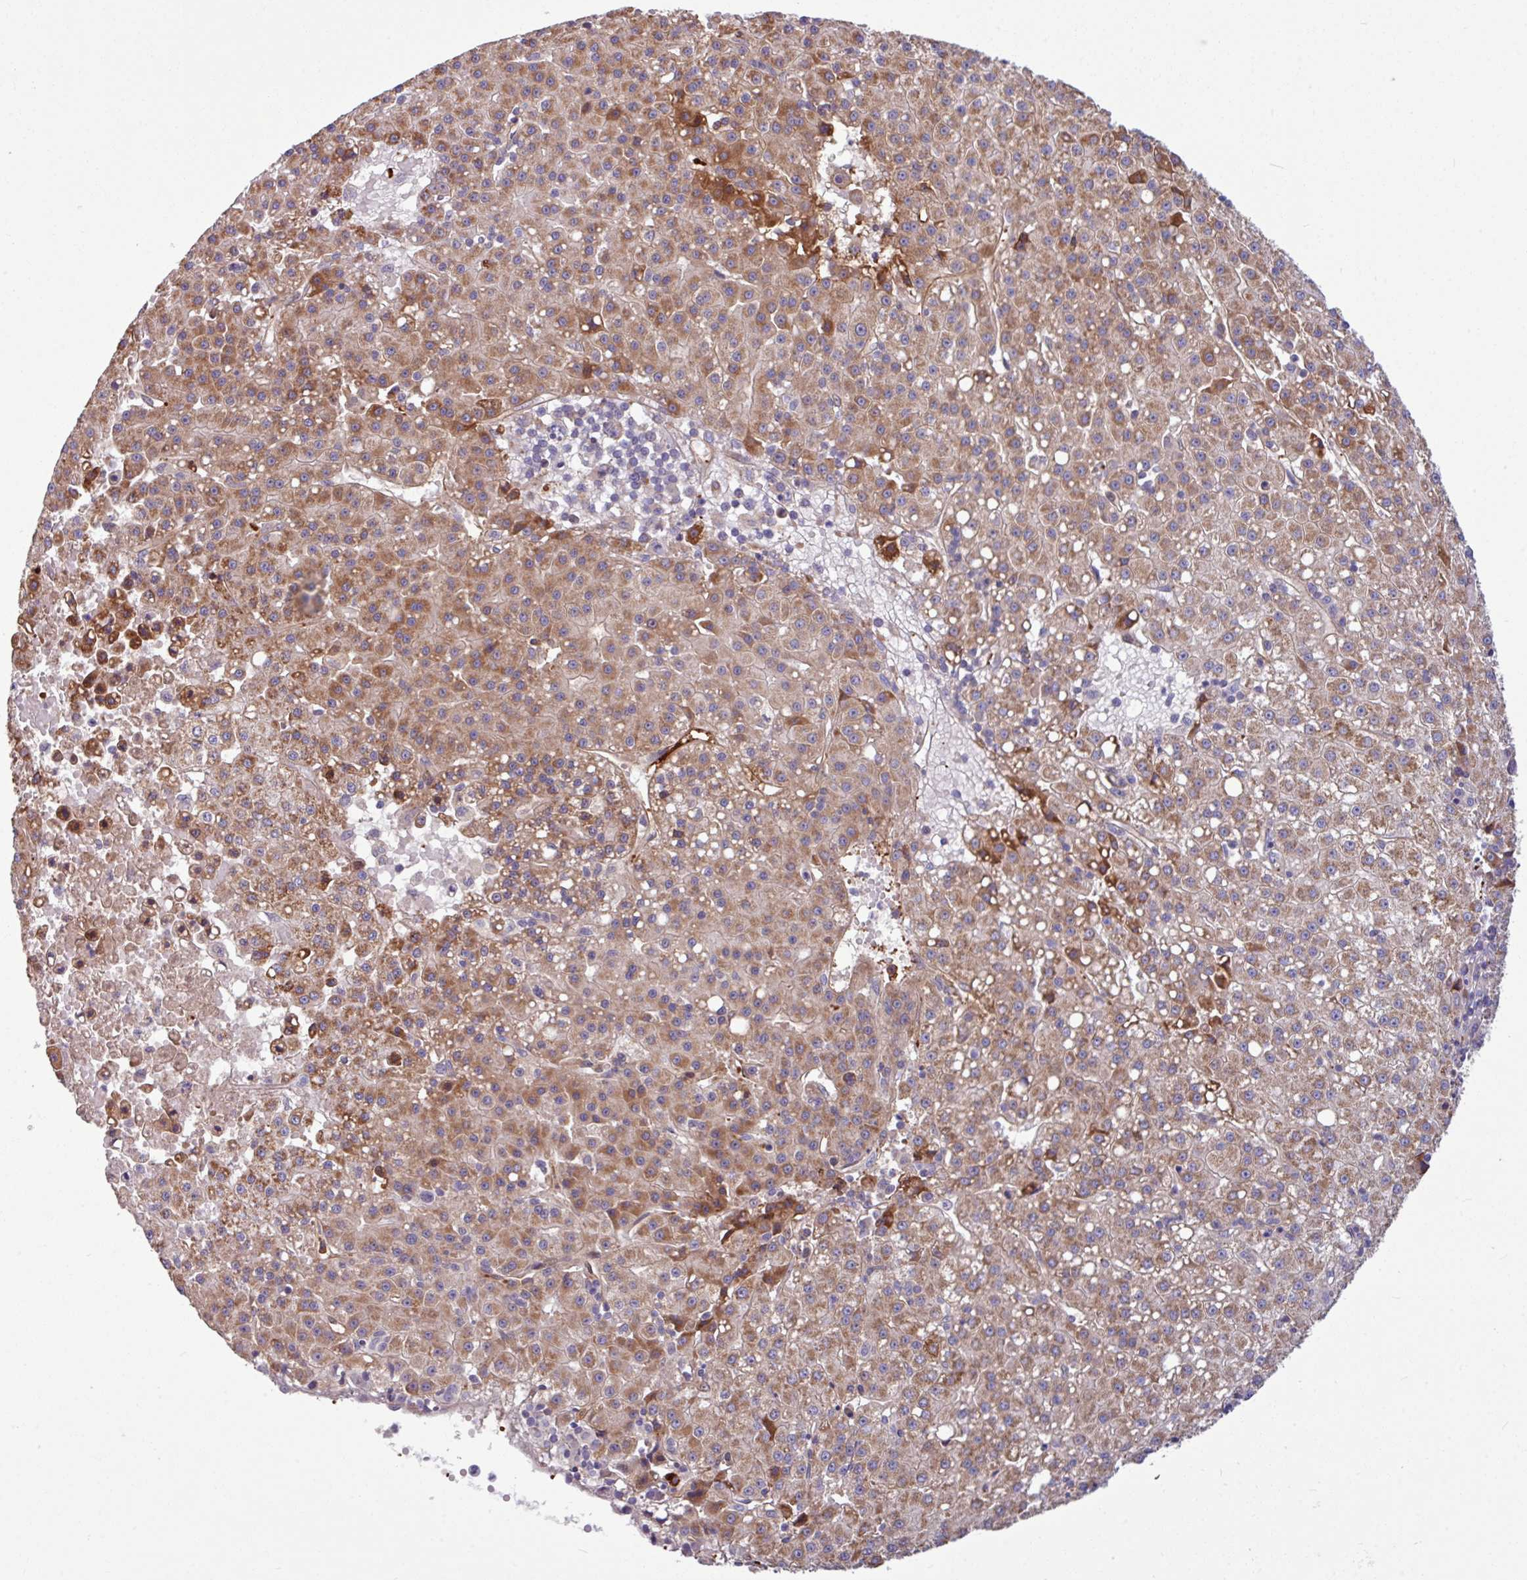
{"staining": {"intensity": "moderate", "quantity": ">75%", "location": "cytoplasmic/membranous"}, "tissue": "liver cancer", "cell_type": "Tumor cells", "image_type": "cancer", "snomed": [{"axis": "morphology", "description": "Carcinoma, Hepatocellular, NOS"}, {"axis": "topography", "description": "Liver"}], "caption": "Tumor cells display medium levels of moderate cytoplasmic/membranous staining in about >75% of cells in human hepatocellular carcinoma (liver). Using DAB (3,3'-diaminobenzidine) (brown) and hematoxylin (blue) stains, captured at high magnification using brightfield microscopy.", "gene": "B4GALNT4", "patient": {"sex": "male", "age": 76}}